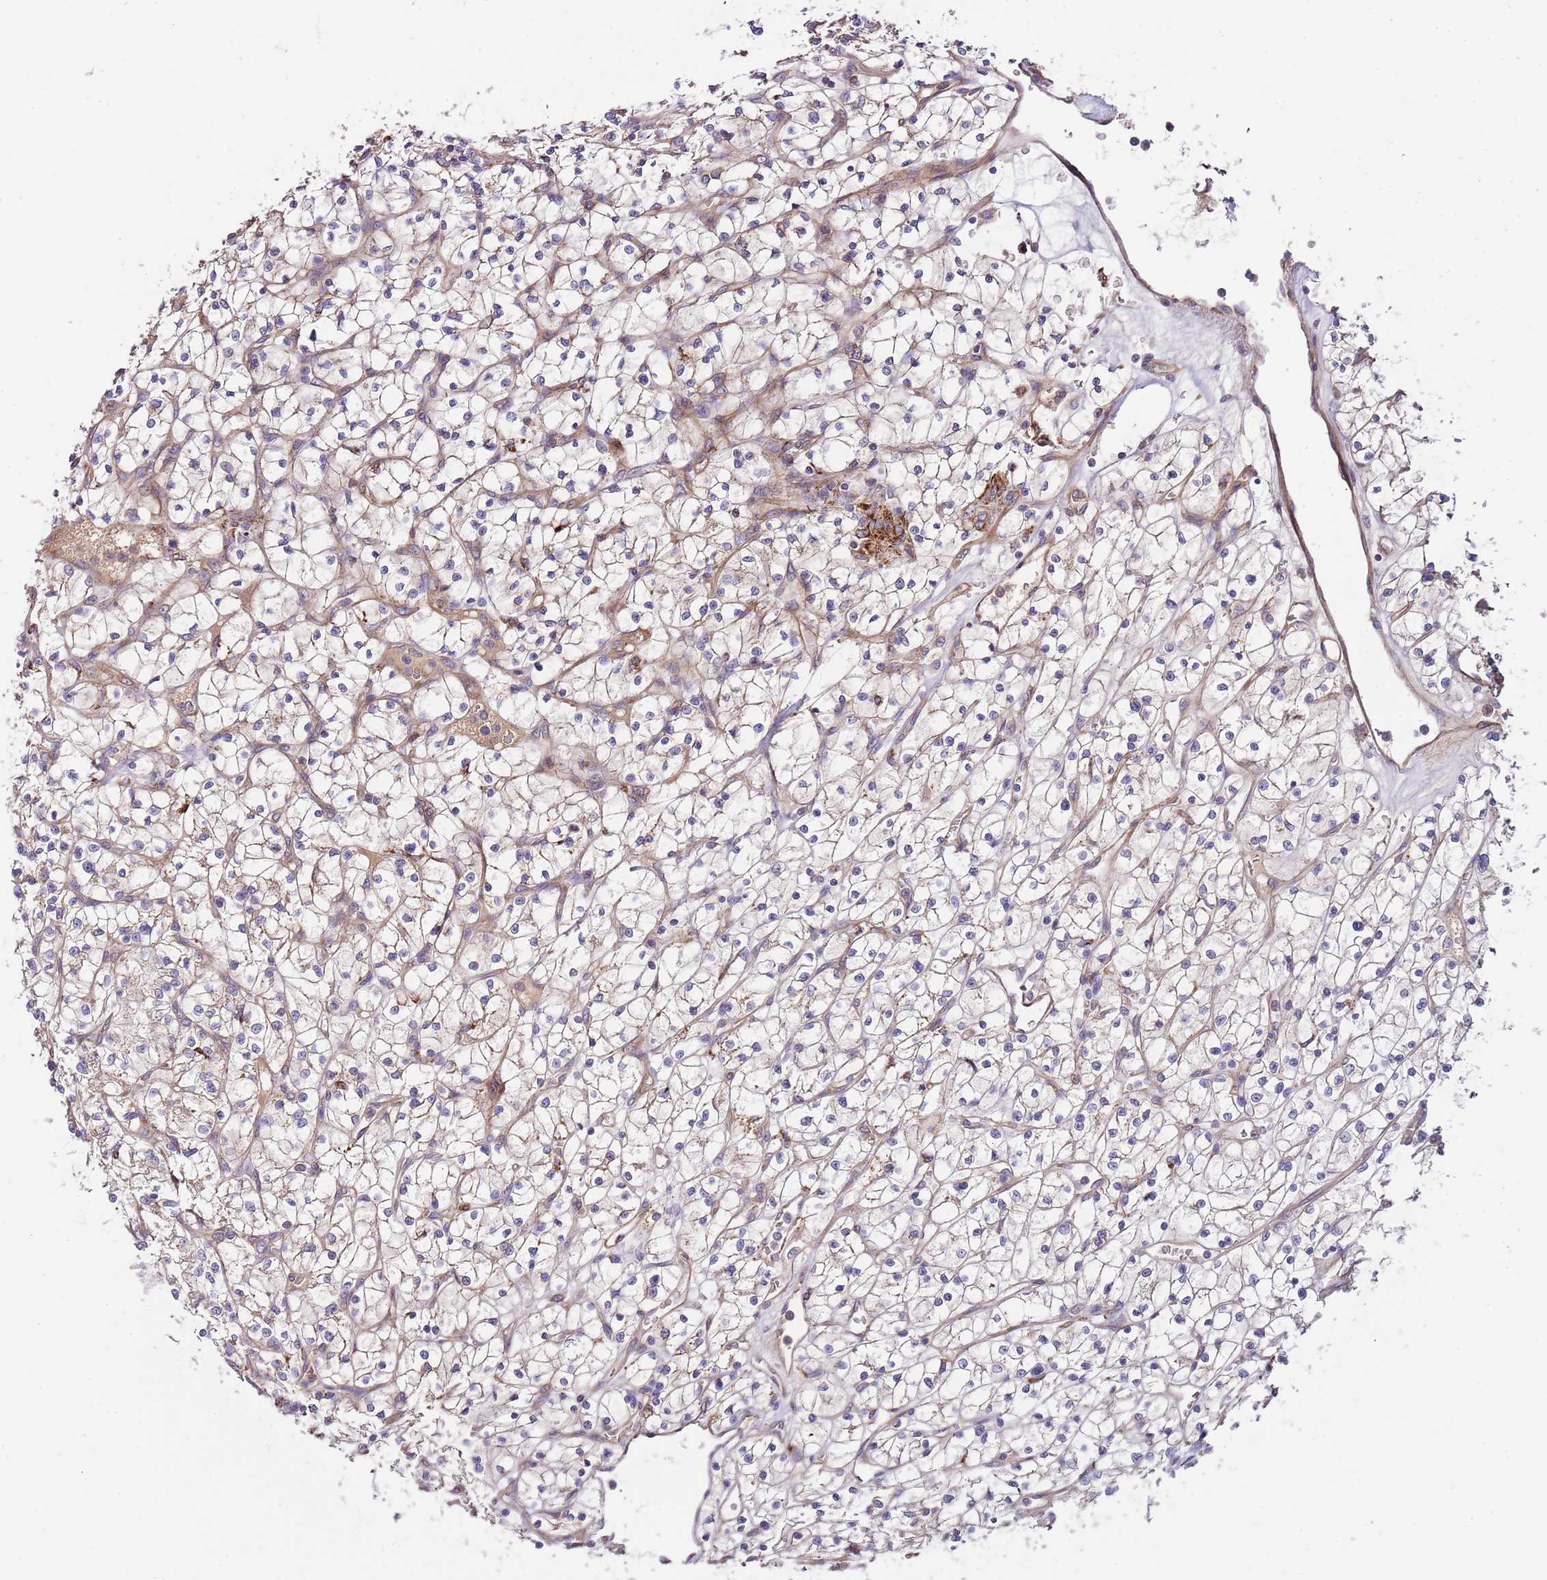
{"staining": {"intensity": "negative", "quantity": "none", "location": "none"}, "tissue": "renal cancer", "cell_type": "Tumor cells", "image_type": "cancer", "snomed": [{"axis": "morphology", "description": "Adenocarcinoma, NOS"}, {"axis": "topography", "description": "Kidney"}], "caption": "Human renal cancer stained for a protein using immunohistochemistry (IHC) exhibits no staining in tumor cells.", "gene": "DOCK6", "patient": {"sex": "female", "age": 64}}